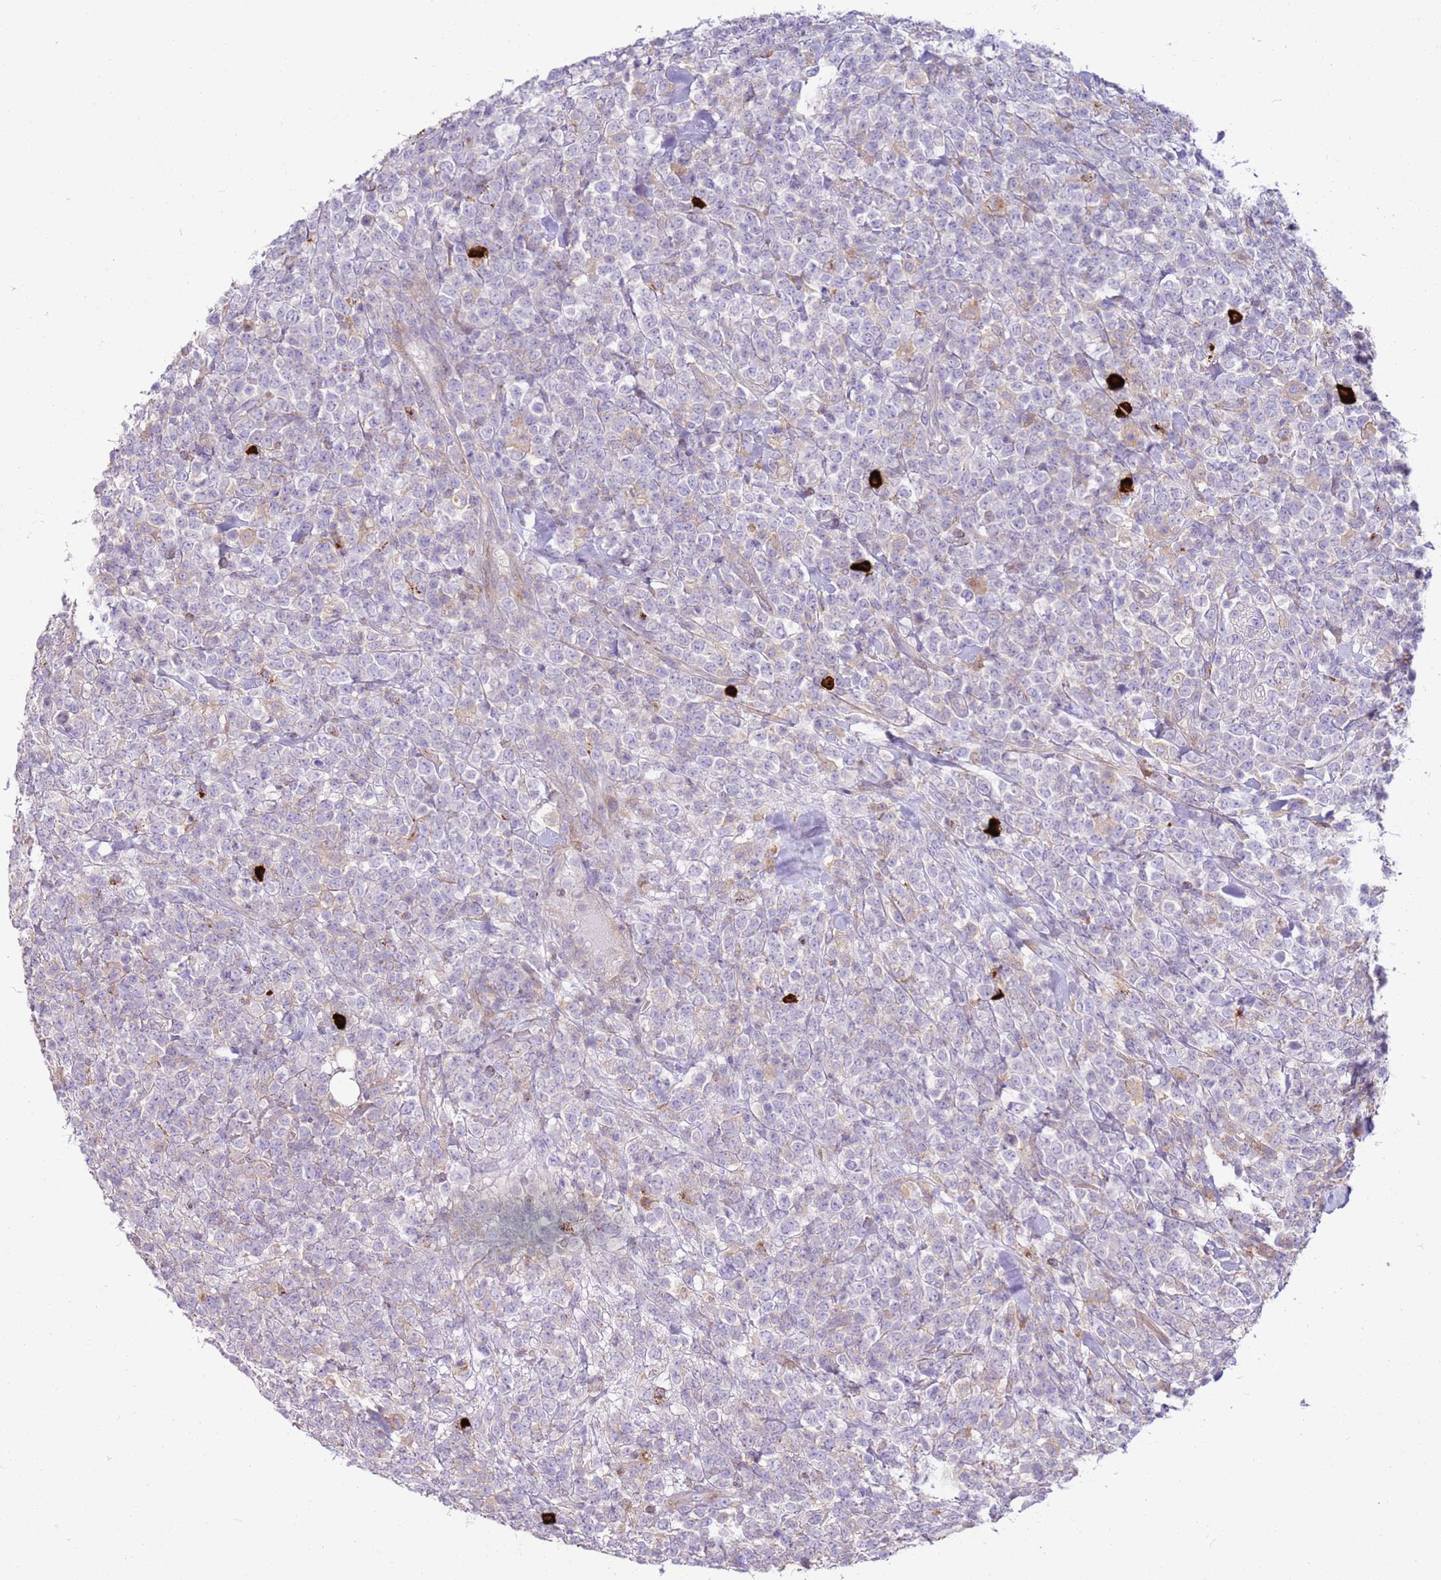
{"staining": {"intensity": "negative", "quantity": "none", "location": "none"}, "tissue": "lymphoma", "cell_type": "Tumor cells", "image_type": "cancer", "snomed": [{"axis": "morphology", "description": "Malignant lymphoma, non-Hodgkin's type, High grade"}, {"axis": "topography", "description": "Colon"}], "caption": "High power microscopy micrograph of an immunohistochemistry image of lymphoma, revealing no significant expression in tumor cells.", "gene": "FPR1", "patient": {"sex": "female", "age": 53}}